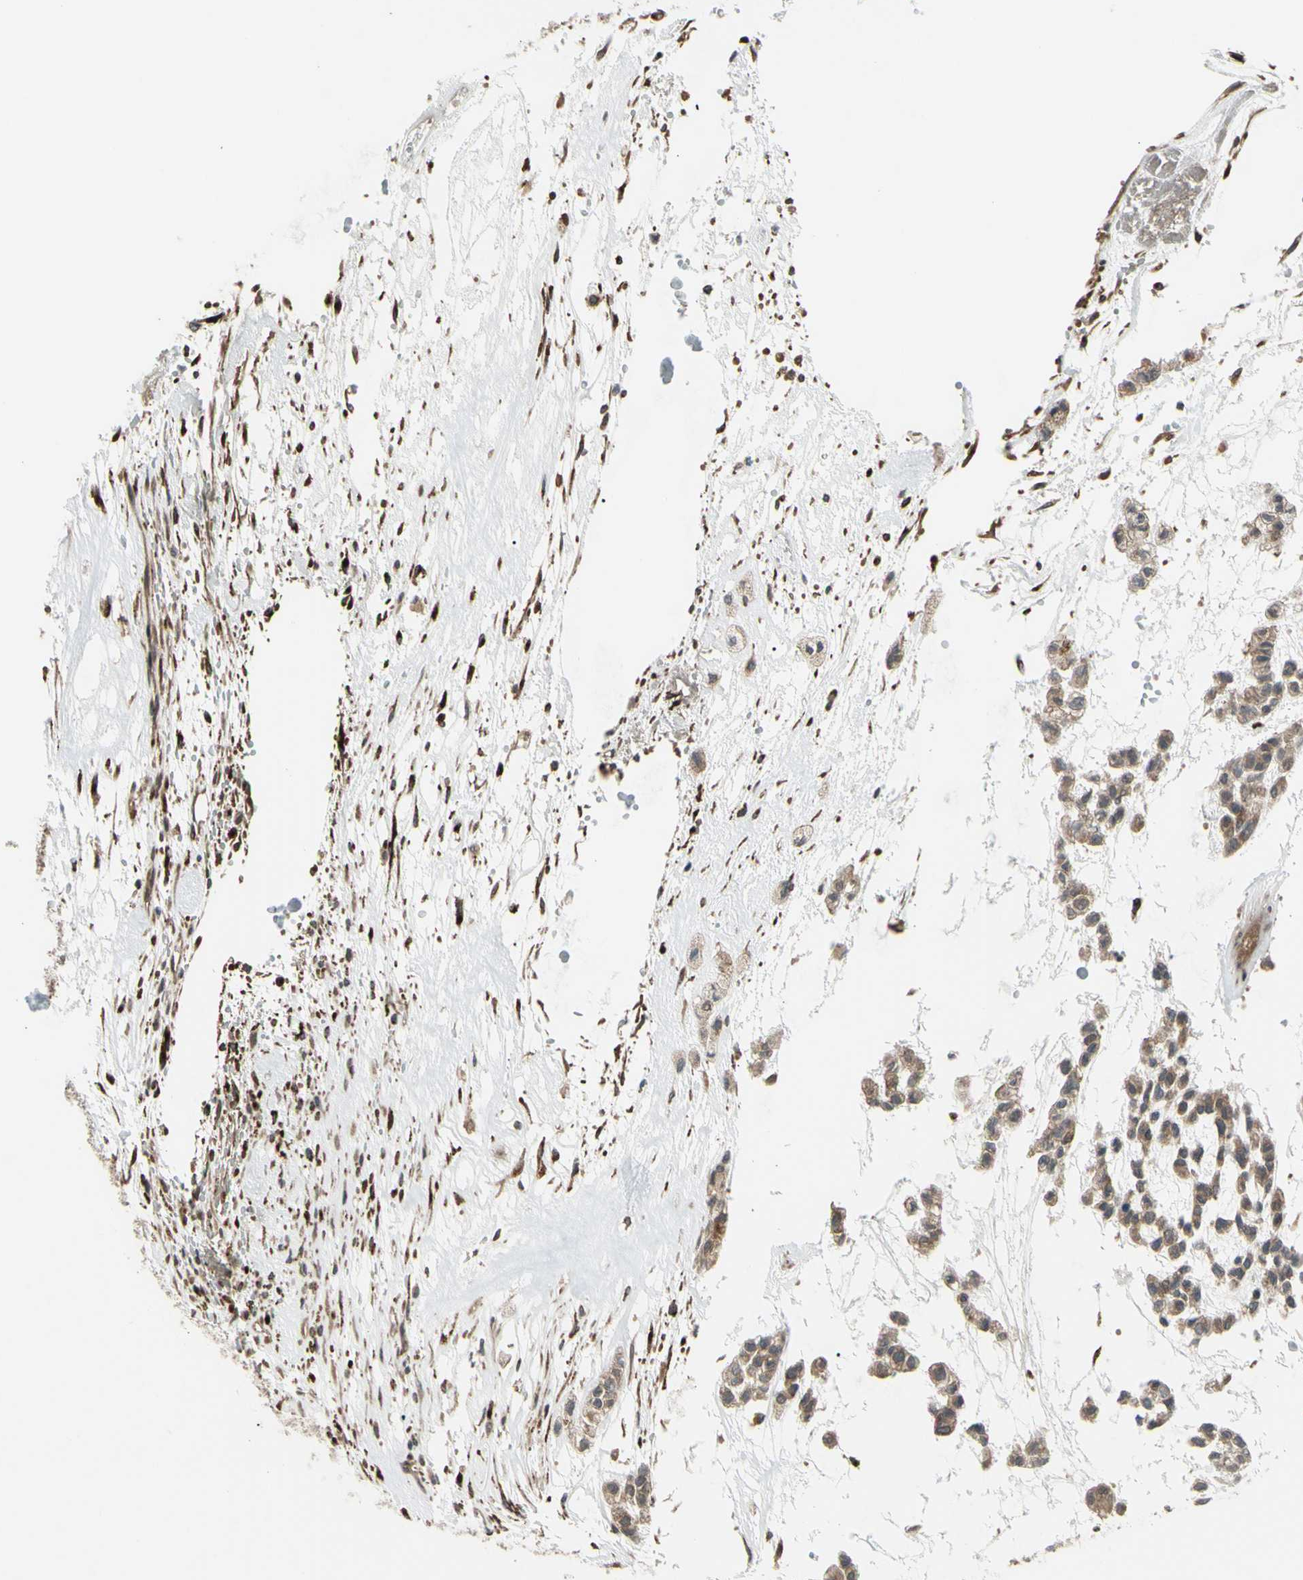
{"staining": {"intensity": "weak", "quantity": ">75%", "location": "cytoplasmic/membranous,nuclear"}, "tissue": "head and neck cancer", "cell_type": "Tumor cells", "image_type": "cancer", "snomed": [{"axis": "morphology", "description": "Adenocarcinoma, NOS"}, {"axis": "morphology", "description": "Adenoma, NOS"}, {"axis": "topography", "description": "Head-Neck"}], "caption": "The photomicrograph exhibits a brown stain indicating the presence of a protein in the cytoplasmic/membranous and nuclear of tumor cells in adenoma (head and neck). Immunohistochemistry (ihc) stains the protein of interest in brown and the nuclei are stained blue.", "gene": "FLII", "patient": {"sex": "female", "age": 55}}